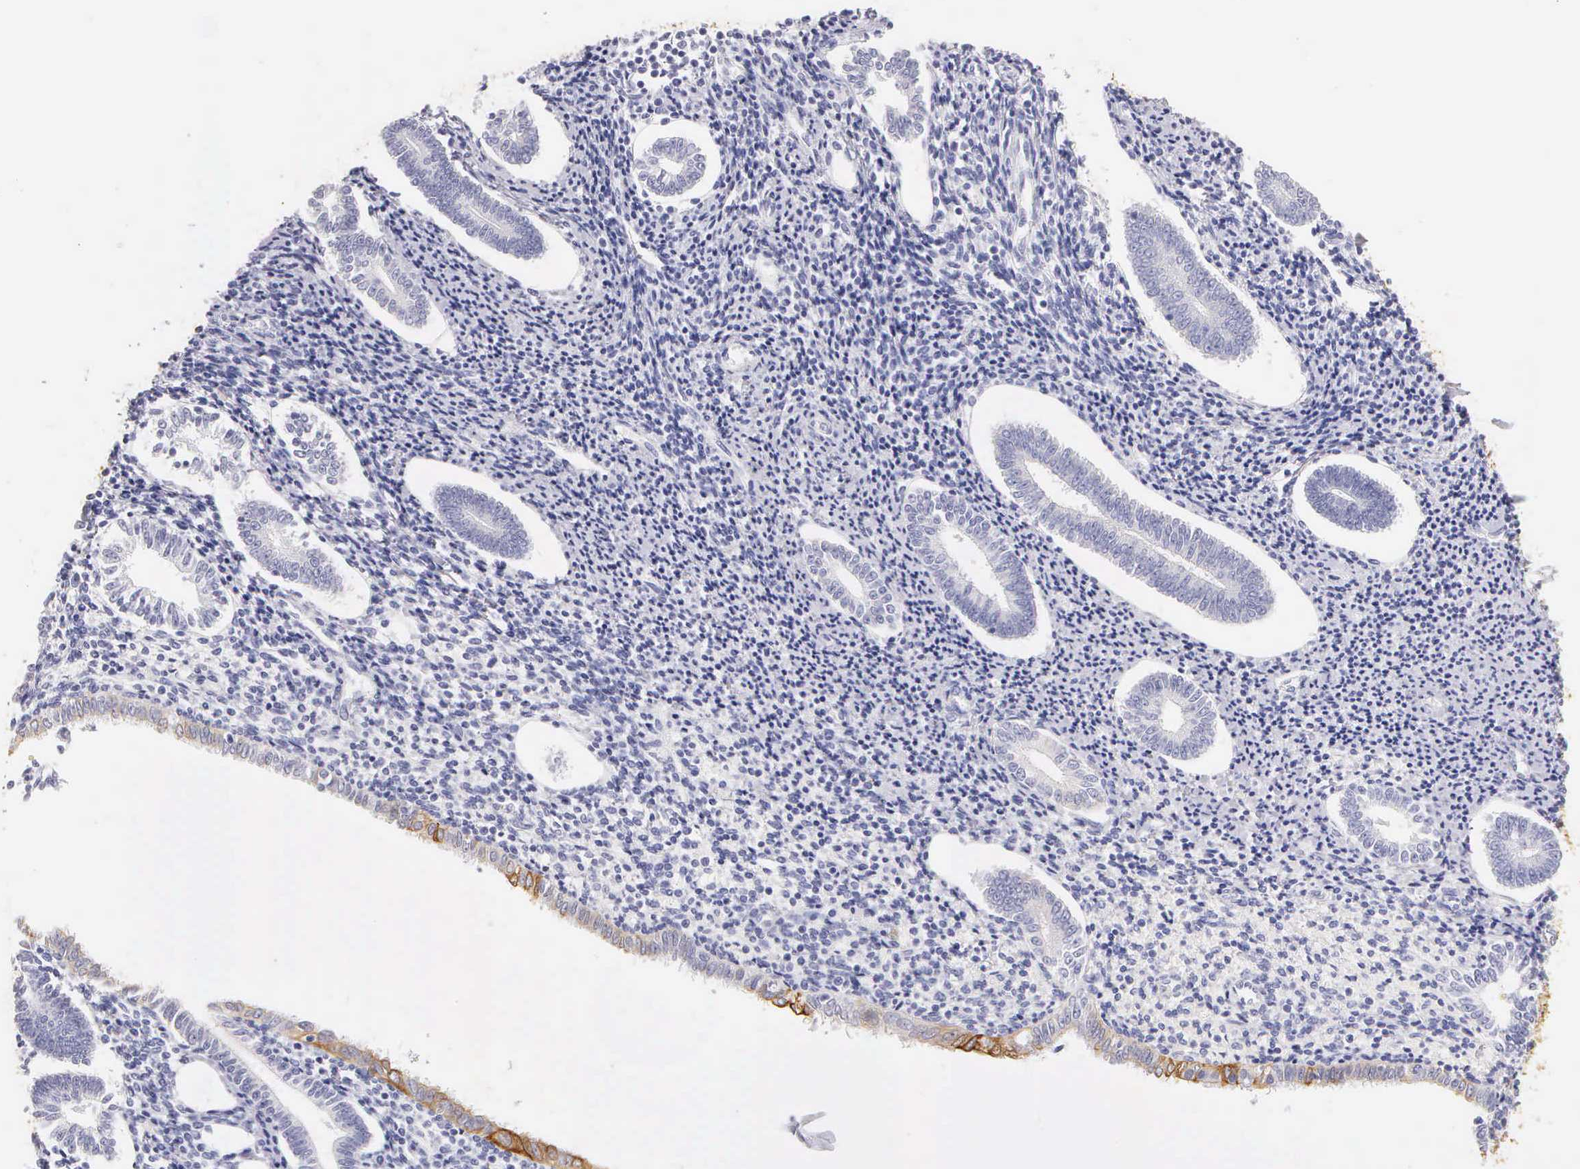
{"staining": {"intensity": "negative", "quantity": "none", "location": "none"}, "tissue": "endometrium", "cell_type": "Cells in endometrial stroma", "image_type": "normal", "snomed": [{"axis": "morphology", "description": "Normal tissue, NOS"}, {"axis": "topography", "description": "Endometrium"}], "caption": "A high-resolution photomicrograph shows immunohistochemistry (IHC) staining of normal endometrium, which shows no significant expression in cells in endometrial stroma. (DAB immunohistochemistry visualized using brightfield microscopy, high magnification).", "gene": "KRT17", "patient": {"sex": "female", "age": 52}}